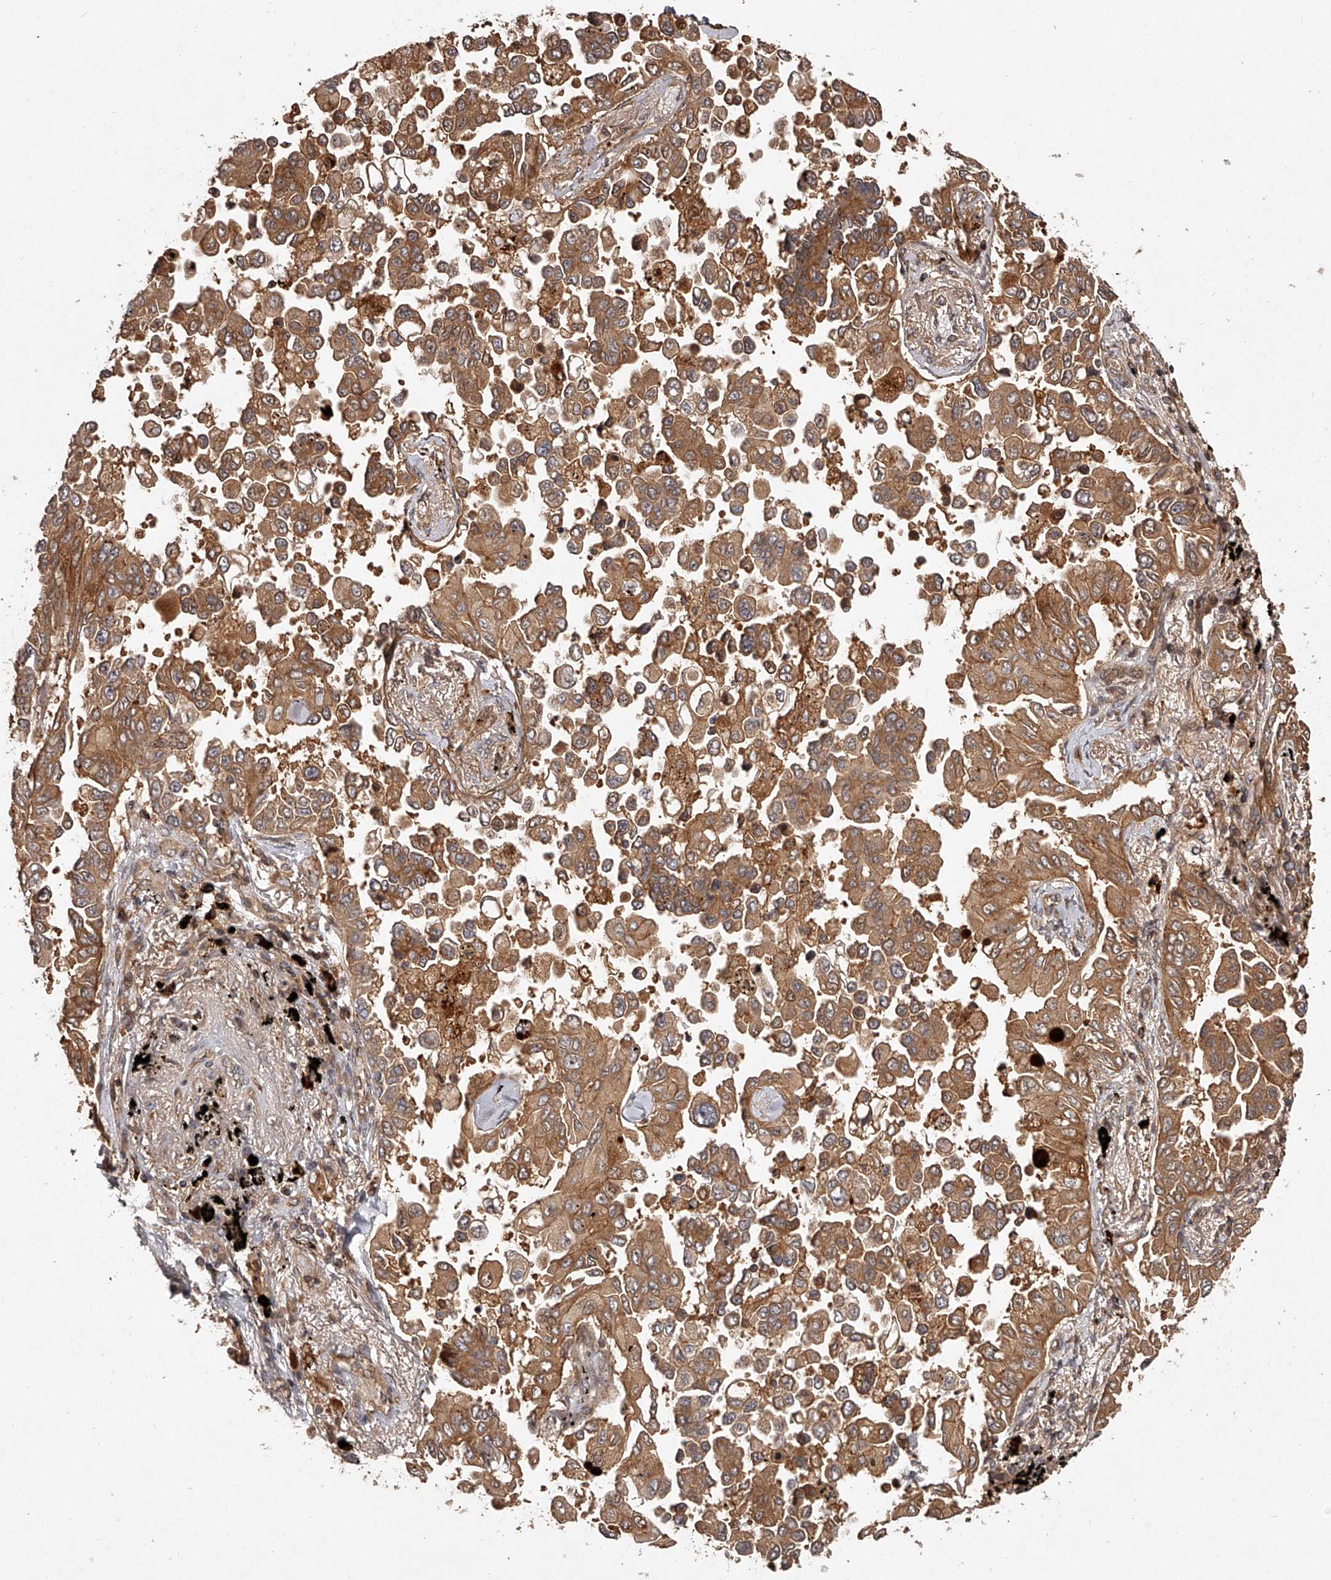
{"staining": {"intensity": "moderate", "quantity": ">75%", "location": "cytoplasmic/membranous"}, "tissue": "lung cancer", "cell_type": "Tumor cells", "image_type": "cancer", "snomed": [{"axis": "morphology", "description": "Adenocarcinoma, NOS"}, {"axis": "topography", "description": "Lung"}], "caption": "Immunohistochemistry (IHC) image of neoplastic tissue: lung cancer (adenocarcinoma) stained using IHC displays medium levels of moderate protein expression localized specifically in the cytoplasmic/membranous of tumor cells, appearing as a cytoplasmic/membranous brown color.", "gene": "CRYZL1", "patient": {"sex": "female", "age": 67}}